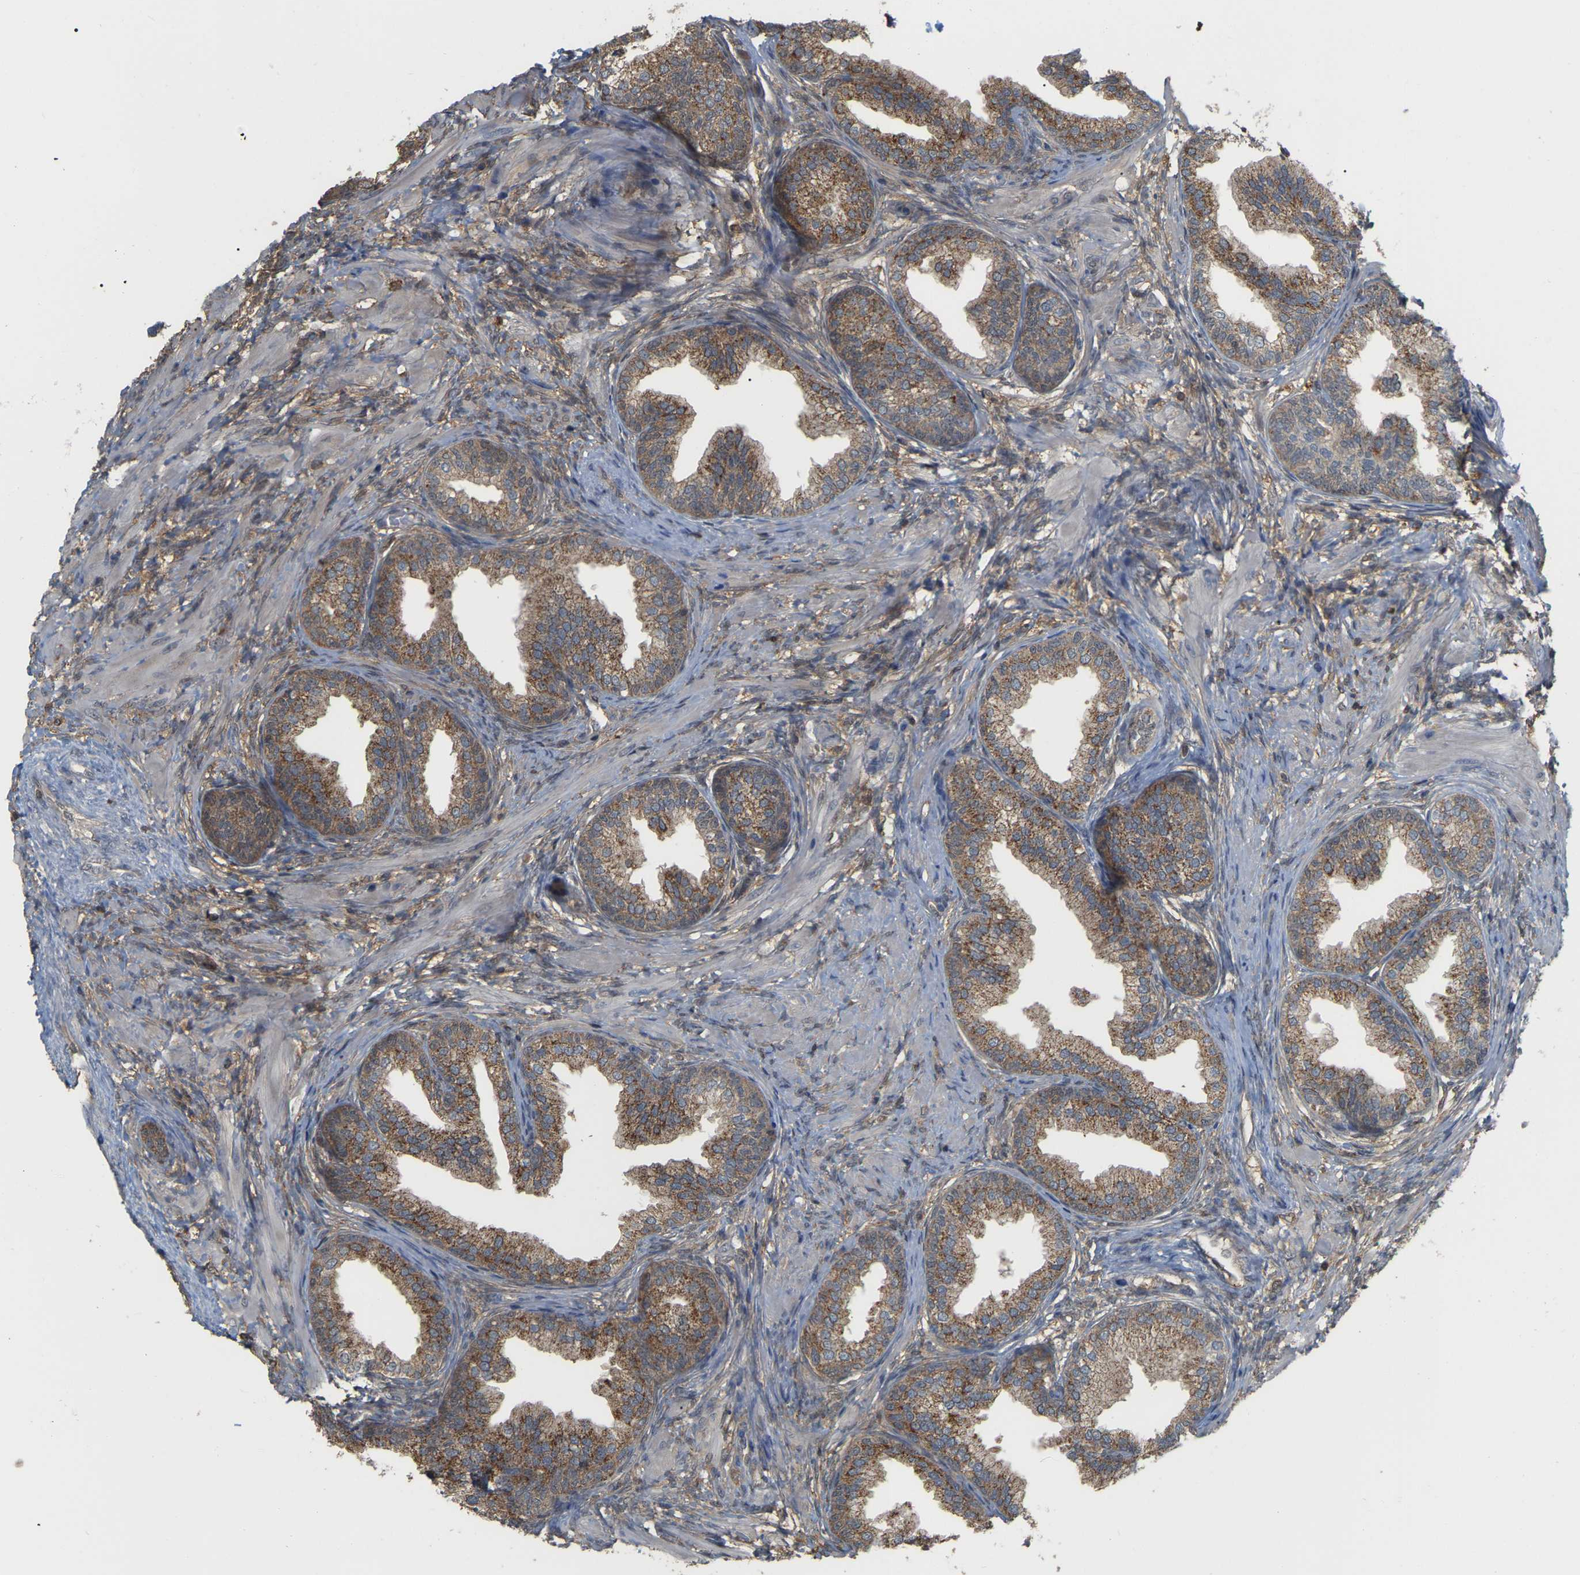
{"staining": {"intensity": "moderate", "quantity": ">75%", "location": "cytoplasmic/membranous"}, "tissue": "prostate", "cell_type": "Glandular cells", "image_type": "normal", "snomed": [{"axis": "morphology", "description": "Normal tissue, NOS"}, {"axis": "topography", "description": "Prostate"}], "caption": "Brown immunohistochemical staining in benign human prostate shows moderate cytoplasmic/membranous expression in approximately >75% of glandular cells. The staining is performed using DAB (3,3'-diaminobenzidine) brown chromogen to label protein expression. The nuclei are counter-stained blue using hematoxylin.", "gene": "MTPN", "patient": {"sex": "male", "age": 76}}